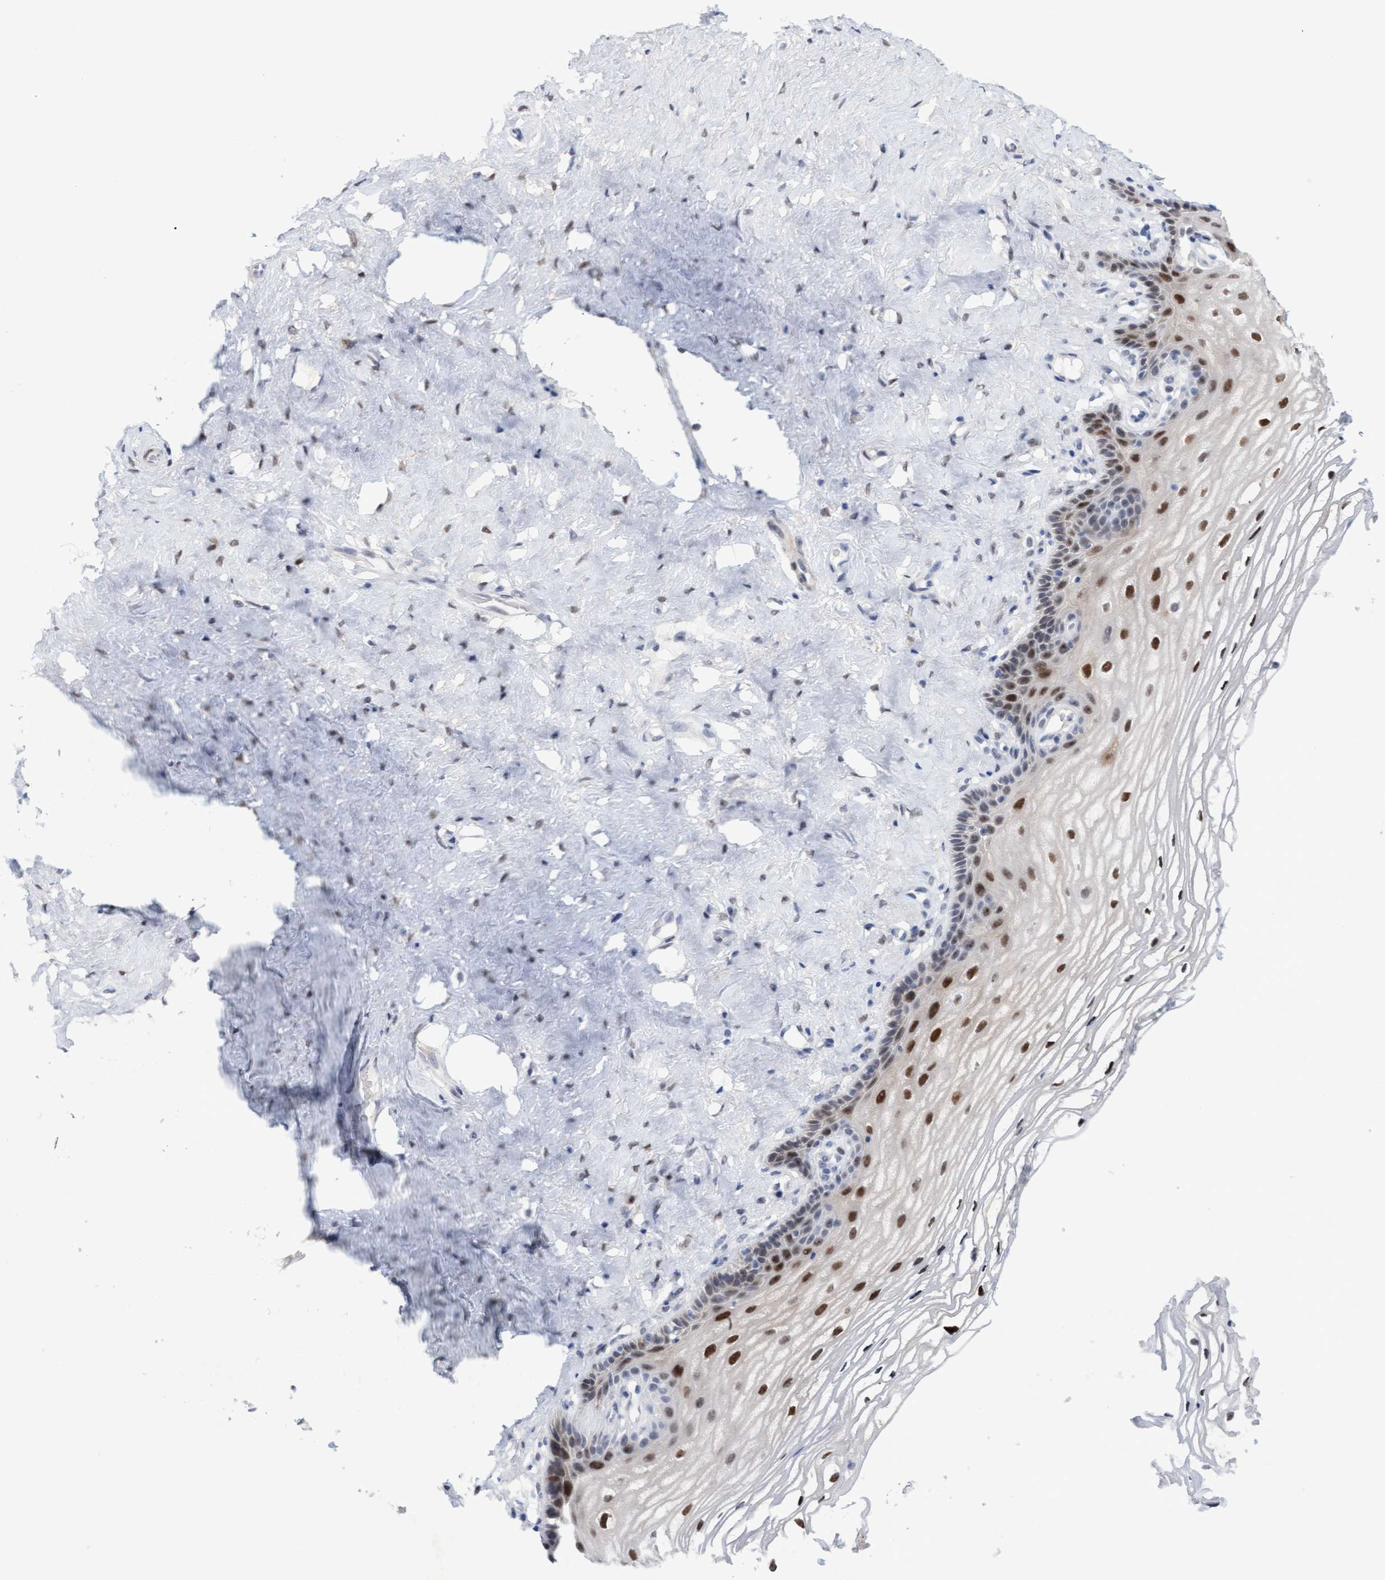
{"staining": {"intensity": "strong", "quantity": "25%-75%", "location": "nuclear"}, "tissue": "vagina", "cell_type": "Squamous epithelial cells", "image_type": "normal", "snomed": [{"axis": "morphology", "description": "Normal tissue, NOS"}, {"axis": "morphology", "description": "Adenocarcinoma, NOS"}, {"axis": "topography", "description": "Rectum"}, {"axis": "topography", "description": "Vagina"}], "caption": "Squamous epithelial cells exhibit high levels of strong nuclear expression in approximately 25%-75% of cells in normal human vagina. The staining is performed using DAB (3,3'-diaminobenzidine) brown chromogen to label protein expression. The nuclei are counter-stained blue using hematoxylin.", "gene": "PINX1", "patient": {"sex": "female", "age": 71}}